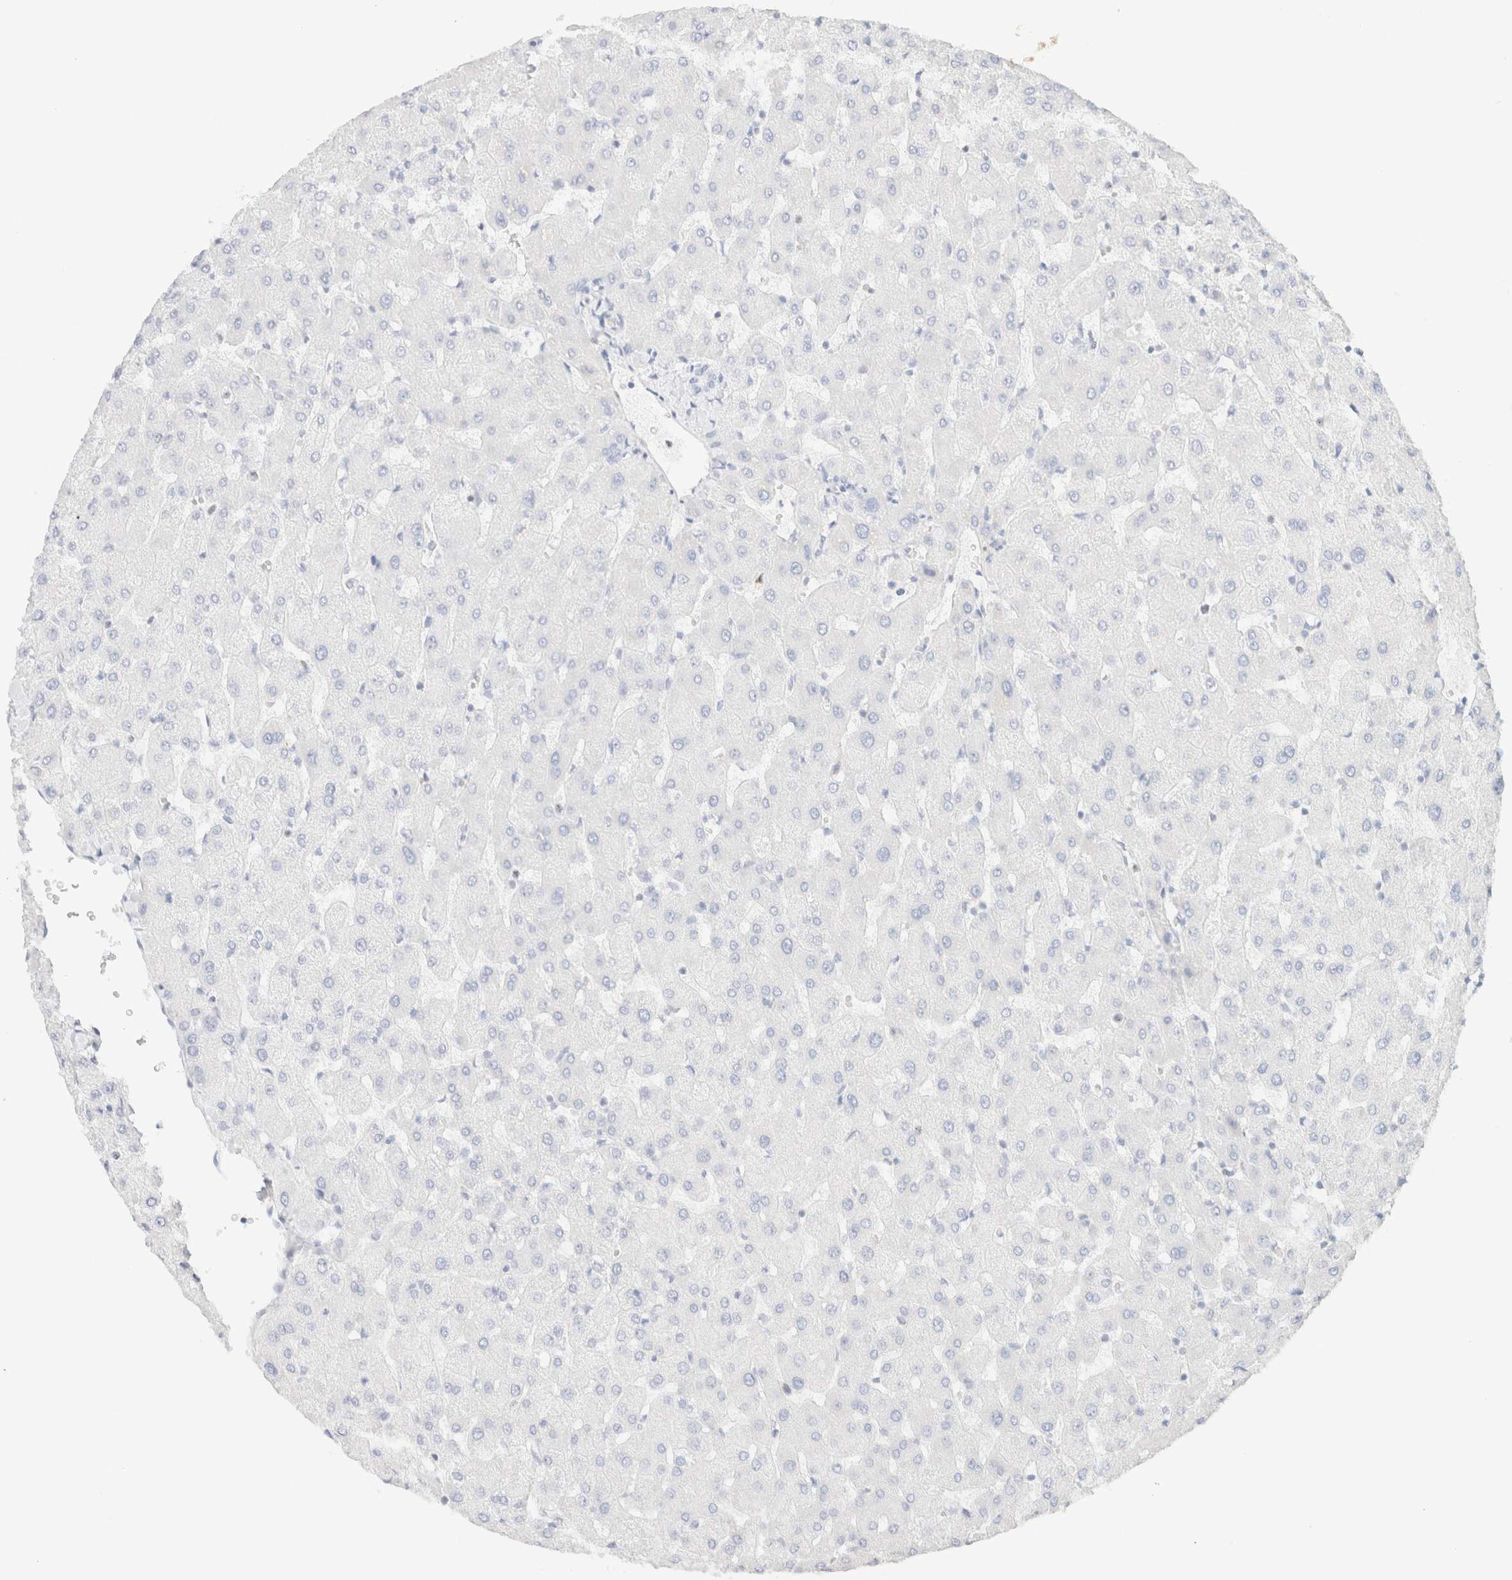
{"staining": {"intensity": "negative", "quantity": "none", "location": "none"}, "tissue": "liver", "cell_type": "Cholangiocytes", "image_type": "normal", "snomed": [{"axis": "morphology", "description": "Normal tissue, NOS"}, {"axis": "topography", "description": "Liver"}], "caption": "A high-resolution histopathology image shows immunohistochemistry (IHC) staining of unremarkable liver, which shows no significant staining in cholangiocytes.", "gene": "IKZF3", "patient": {"sex": "female", "age": 63}}